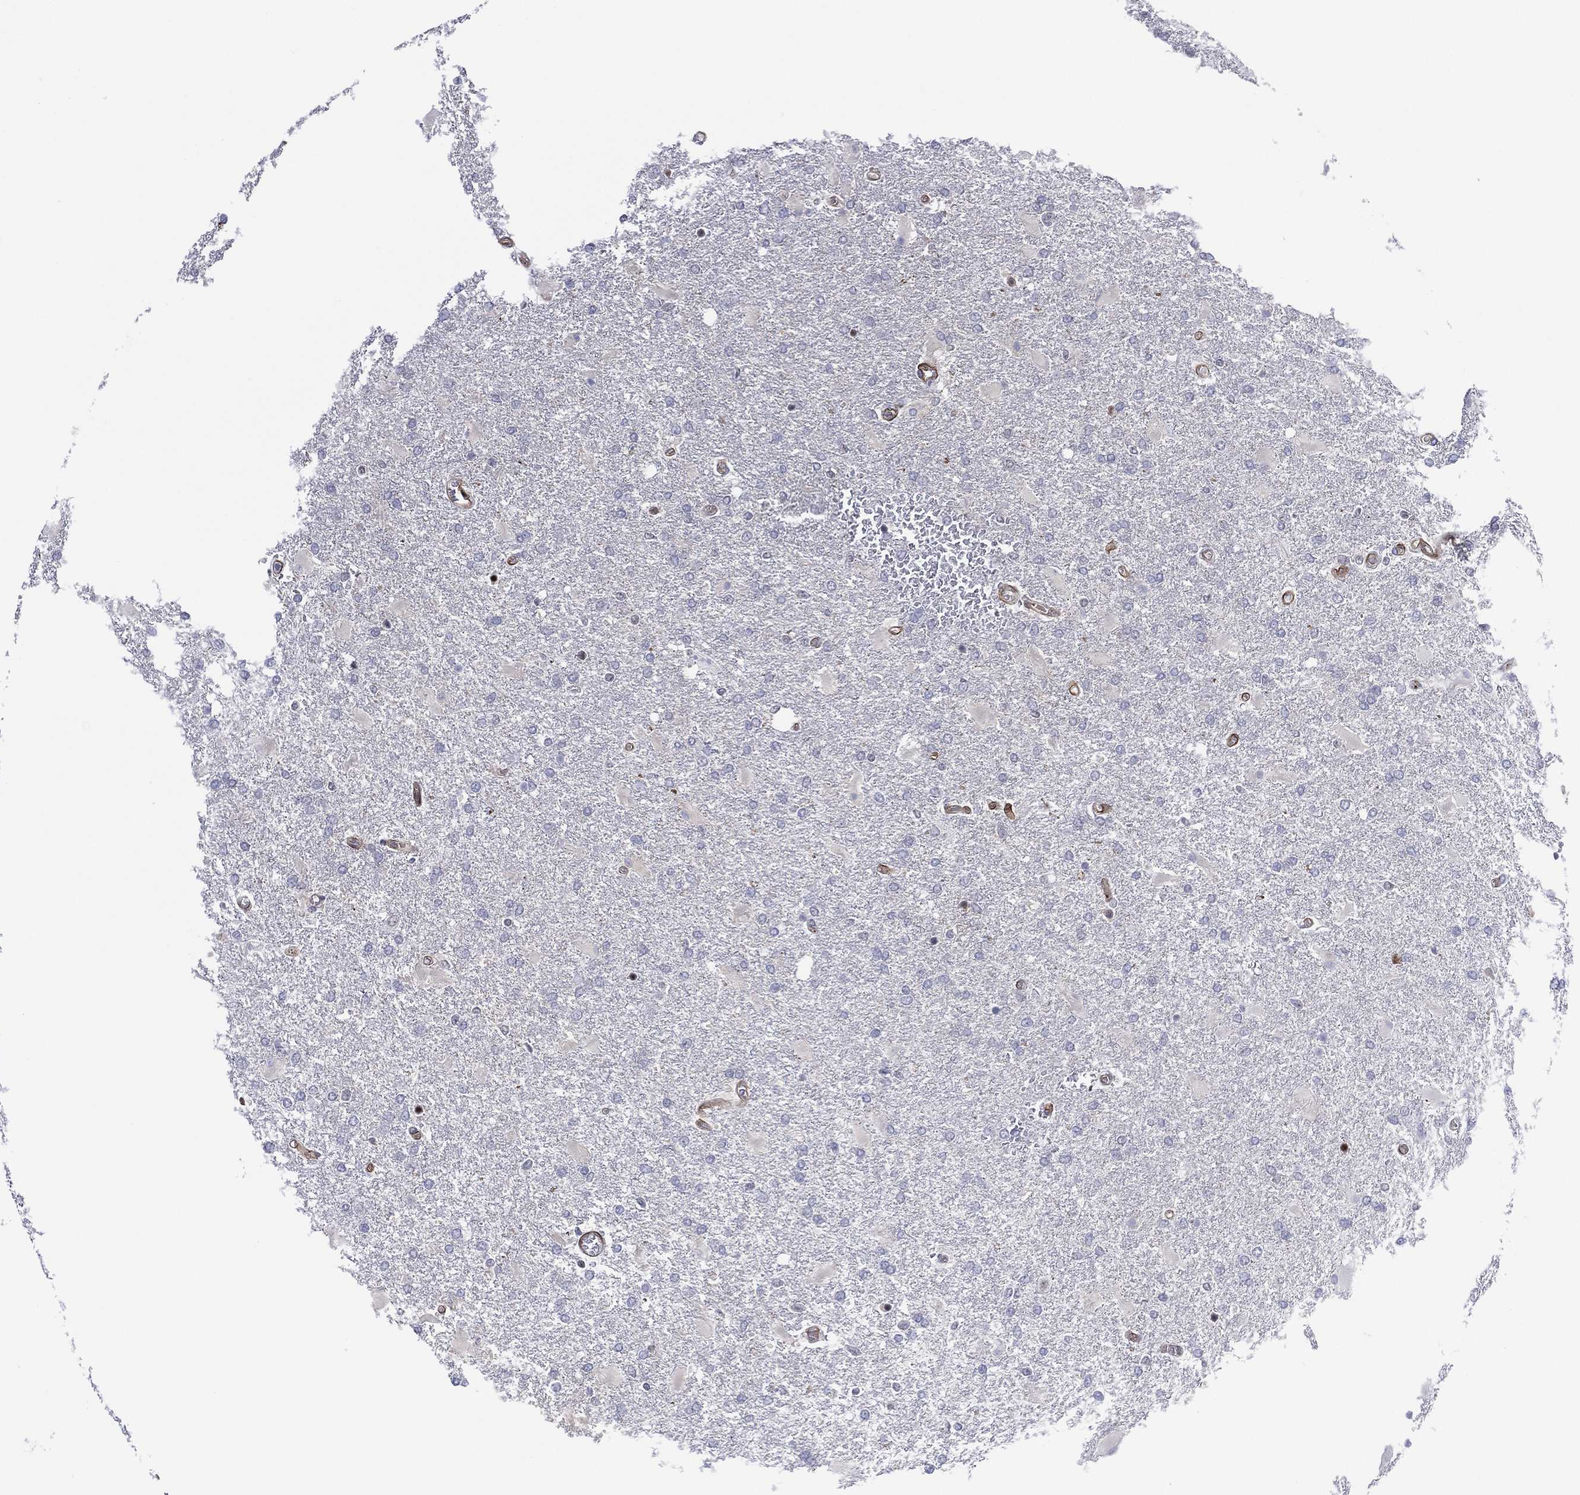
{"staining": {"intensity": "negative", "quantity": "none", "location": "none"}, "tissue": "glioma", "cell_type": "Tumor cells", "image_type": "cancer", "snomed": [{"axis": "morphology", "description": "Glioma, malignant, High grade"}, {"axis": "topography", "description": "Cerebral cortex"}], "caption": "Tumor cells are negative for protein expression in human glioma.", "gene": "GSE1", "patient": {"sex": "male", "age": 79}}